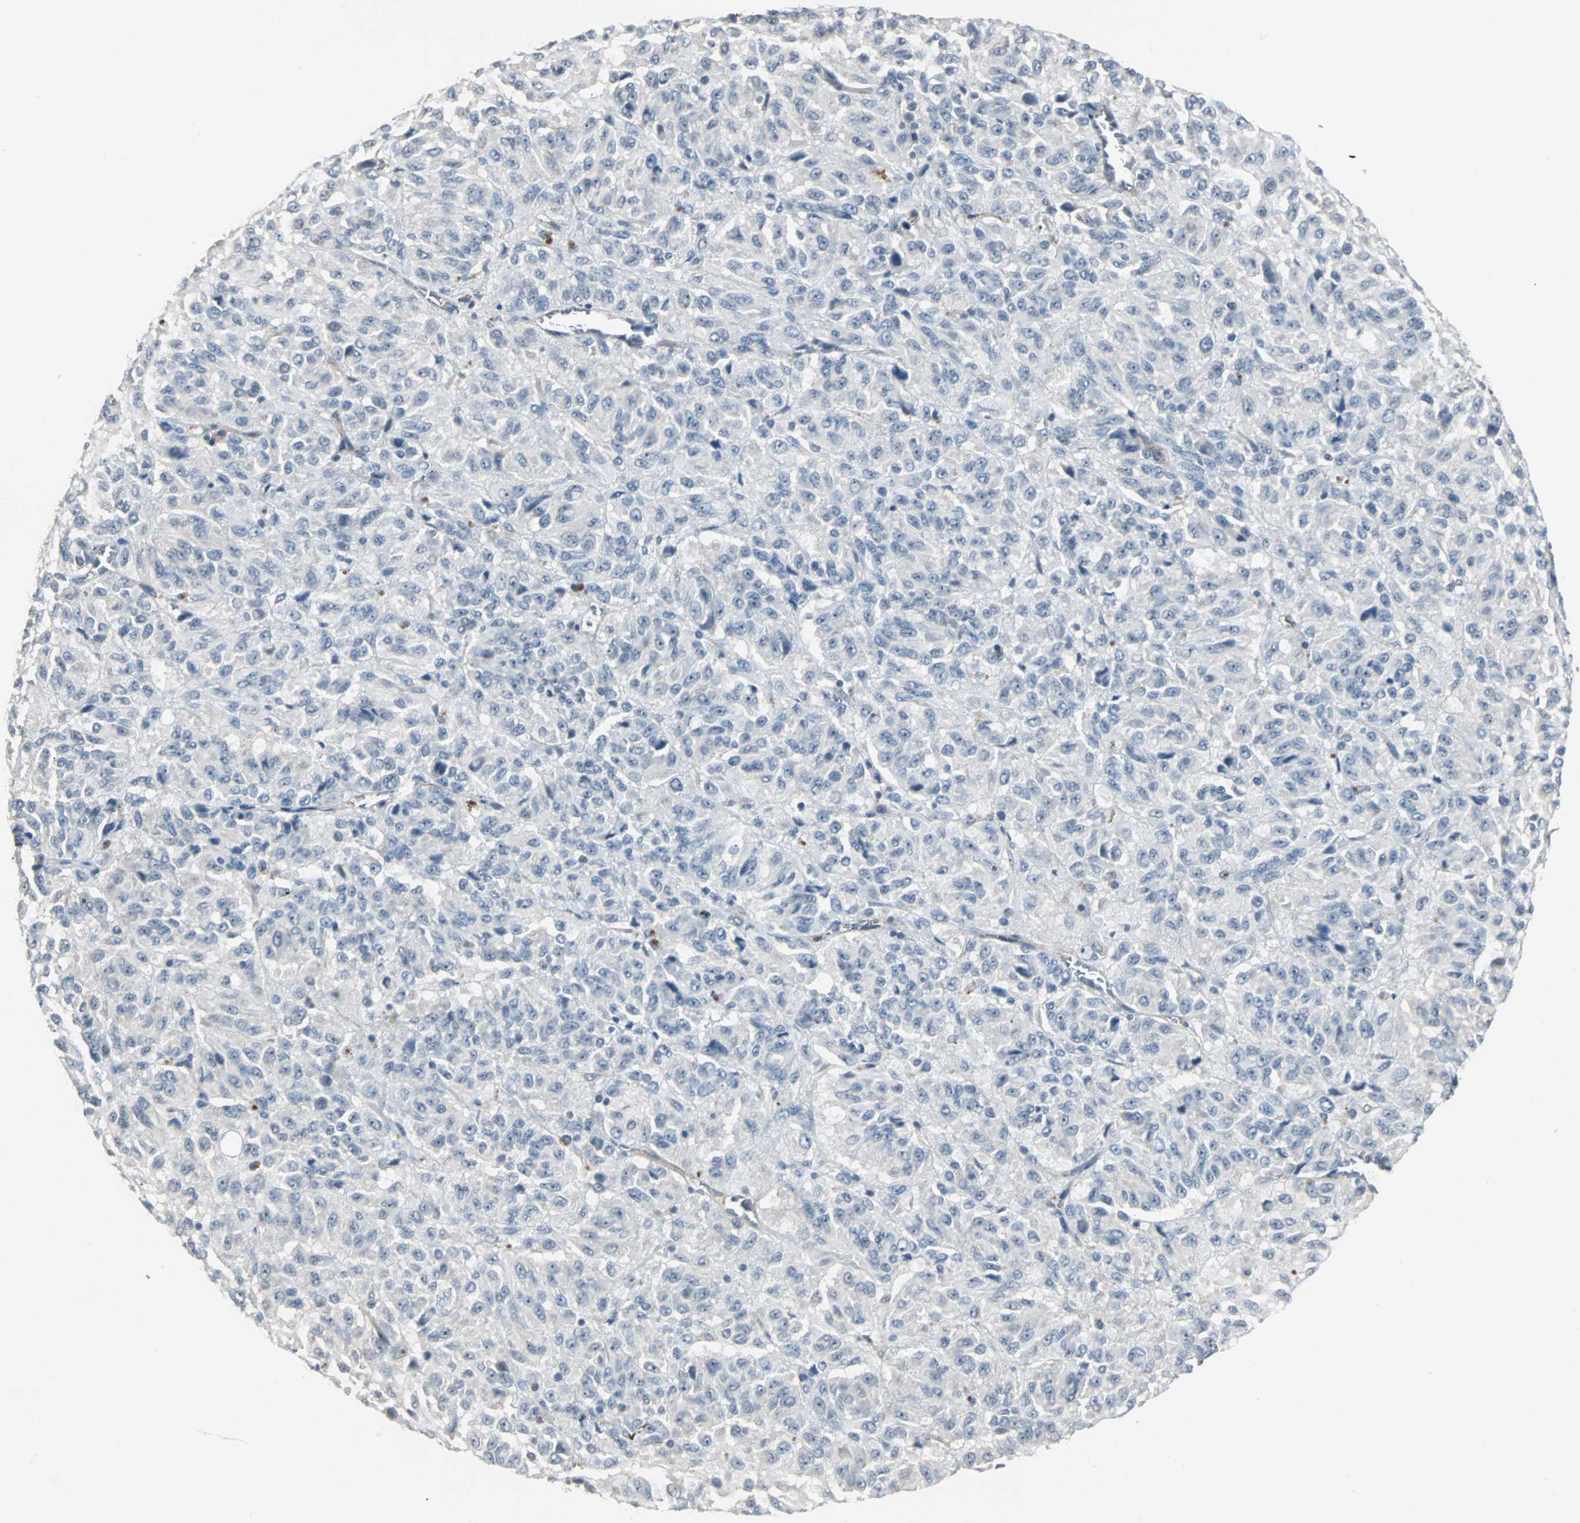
{"staining": {"intensity": "weak", "quantity": "<25%", "location": "cytoplasmic/membranous"}, "tissue": "melanoma", "cell_type": "Tumor cells", "image_type": "cancer", "snomed": [{"axis": "morphology", "description": "Malignant melanoma, Metastatic site"}, {"axis": "topography", "description": "Lung"}], "caption": "A histopathology image of malignant melanoma (metastatic site) stained for a protein demonstrates no brown staining in tumor cells.", "gene": "CMC2", "patient": {"sex": "male", "age": 64}}